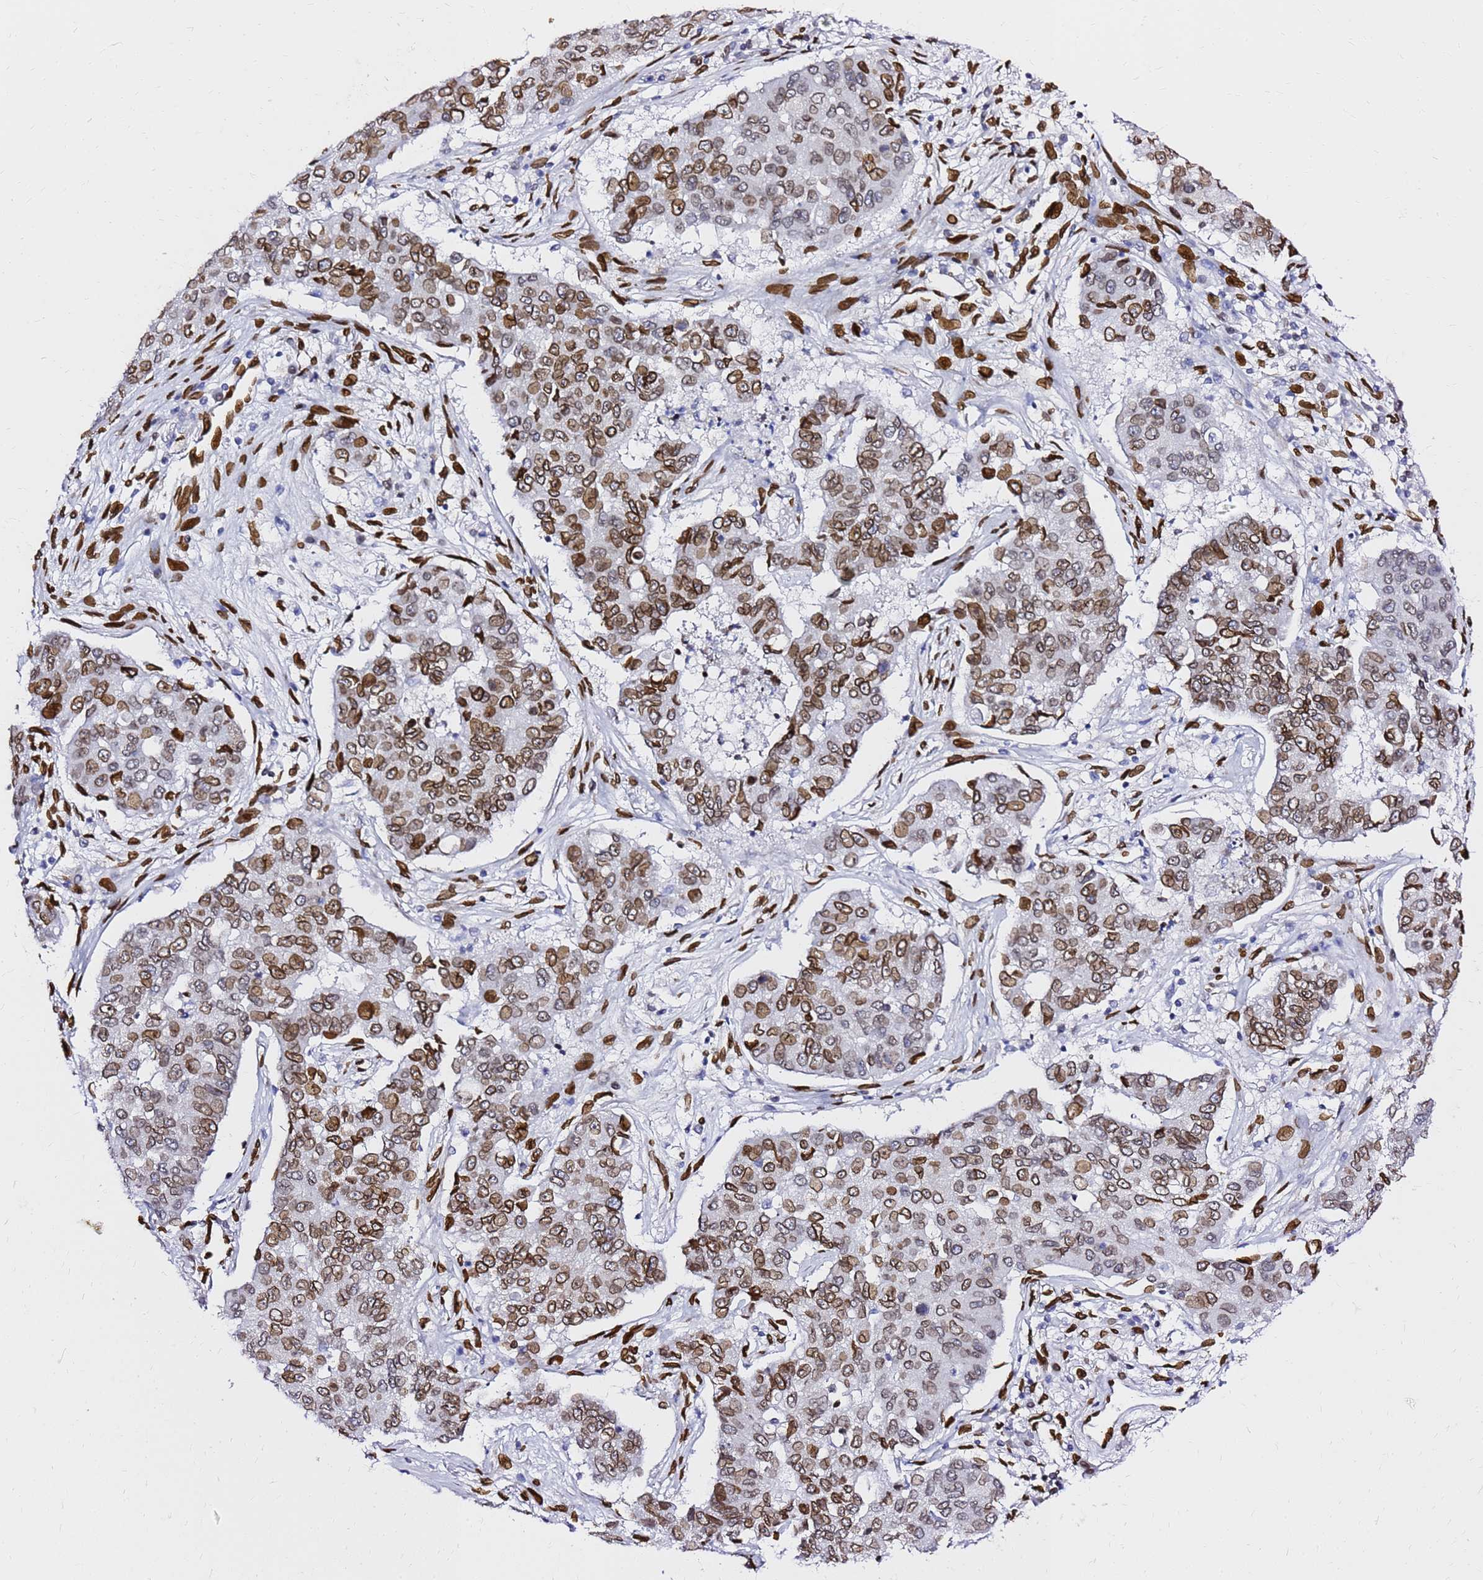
{"staining": {"intensity": "moderate", "quantity": ">75%", "location": "cytoplasmic/membranous,nuclear"}, "tissue": "lung cancer", "cell_type": "Tumor cells", "image_type": "cancer", "snomed": [{"axis": "morphology", "description": "Squamous cell carcinoma, NOS"}, {"axis": "topography", "description": "Lung"}], "caption": "Immunohistochemical staining of human lung cancer (squamous cell carcinoma) exhibits moderate cytoplasmic/membranous and nuclear protein positivity in about >75% of tumor cells.", "gene": "C6orf141", "patient": {"sex": "male", "age": 74}}